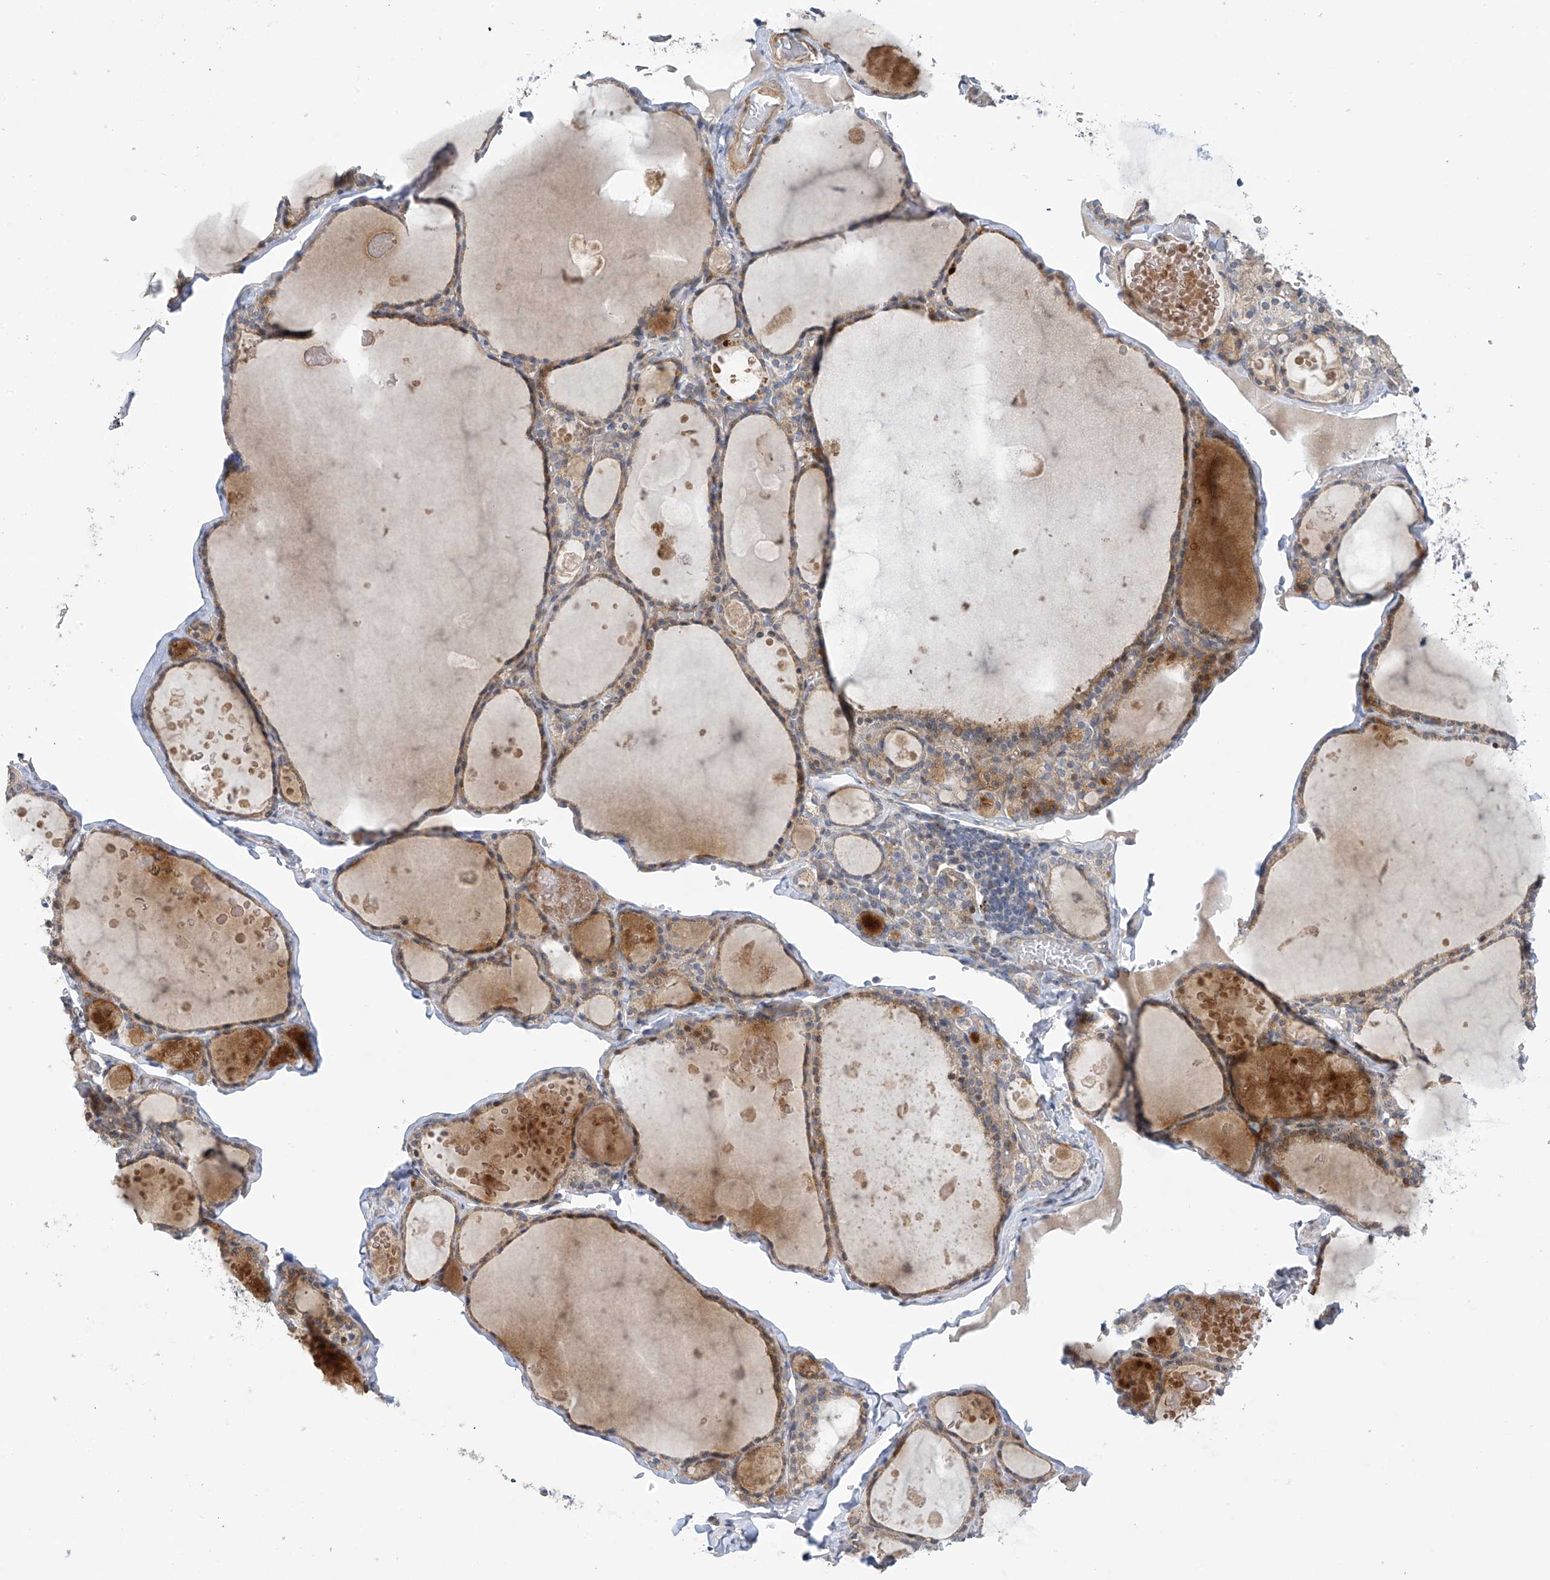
{"staining": {"intensity": "weak", "quantity": "25%-75%", "location": "cytoplasmic/membranous"}, "tissue": "thyroid gland", "cell_type": "Glandular cells", "image_type": "normal", "snomed": [{"axis": "morphology", "description": "Normal tissue, NOS"}, {"axis": "topography", "description": "Thyroid gland"}], "caption": "Glandular cells show weak cytoplasmic/membranous expression in approximately 25%-75% of cells in unremarkable thyroid gland. The staining is performed using DAB (3,3'-diaminobenzidine) brown chromogen to label protein expression. The nuclei are counter-stained blue using hematoxylin.", "gene": "ZNF641", "patient": {"sex": "male", "age": 56}}